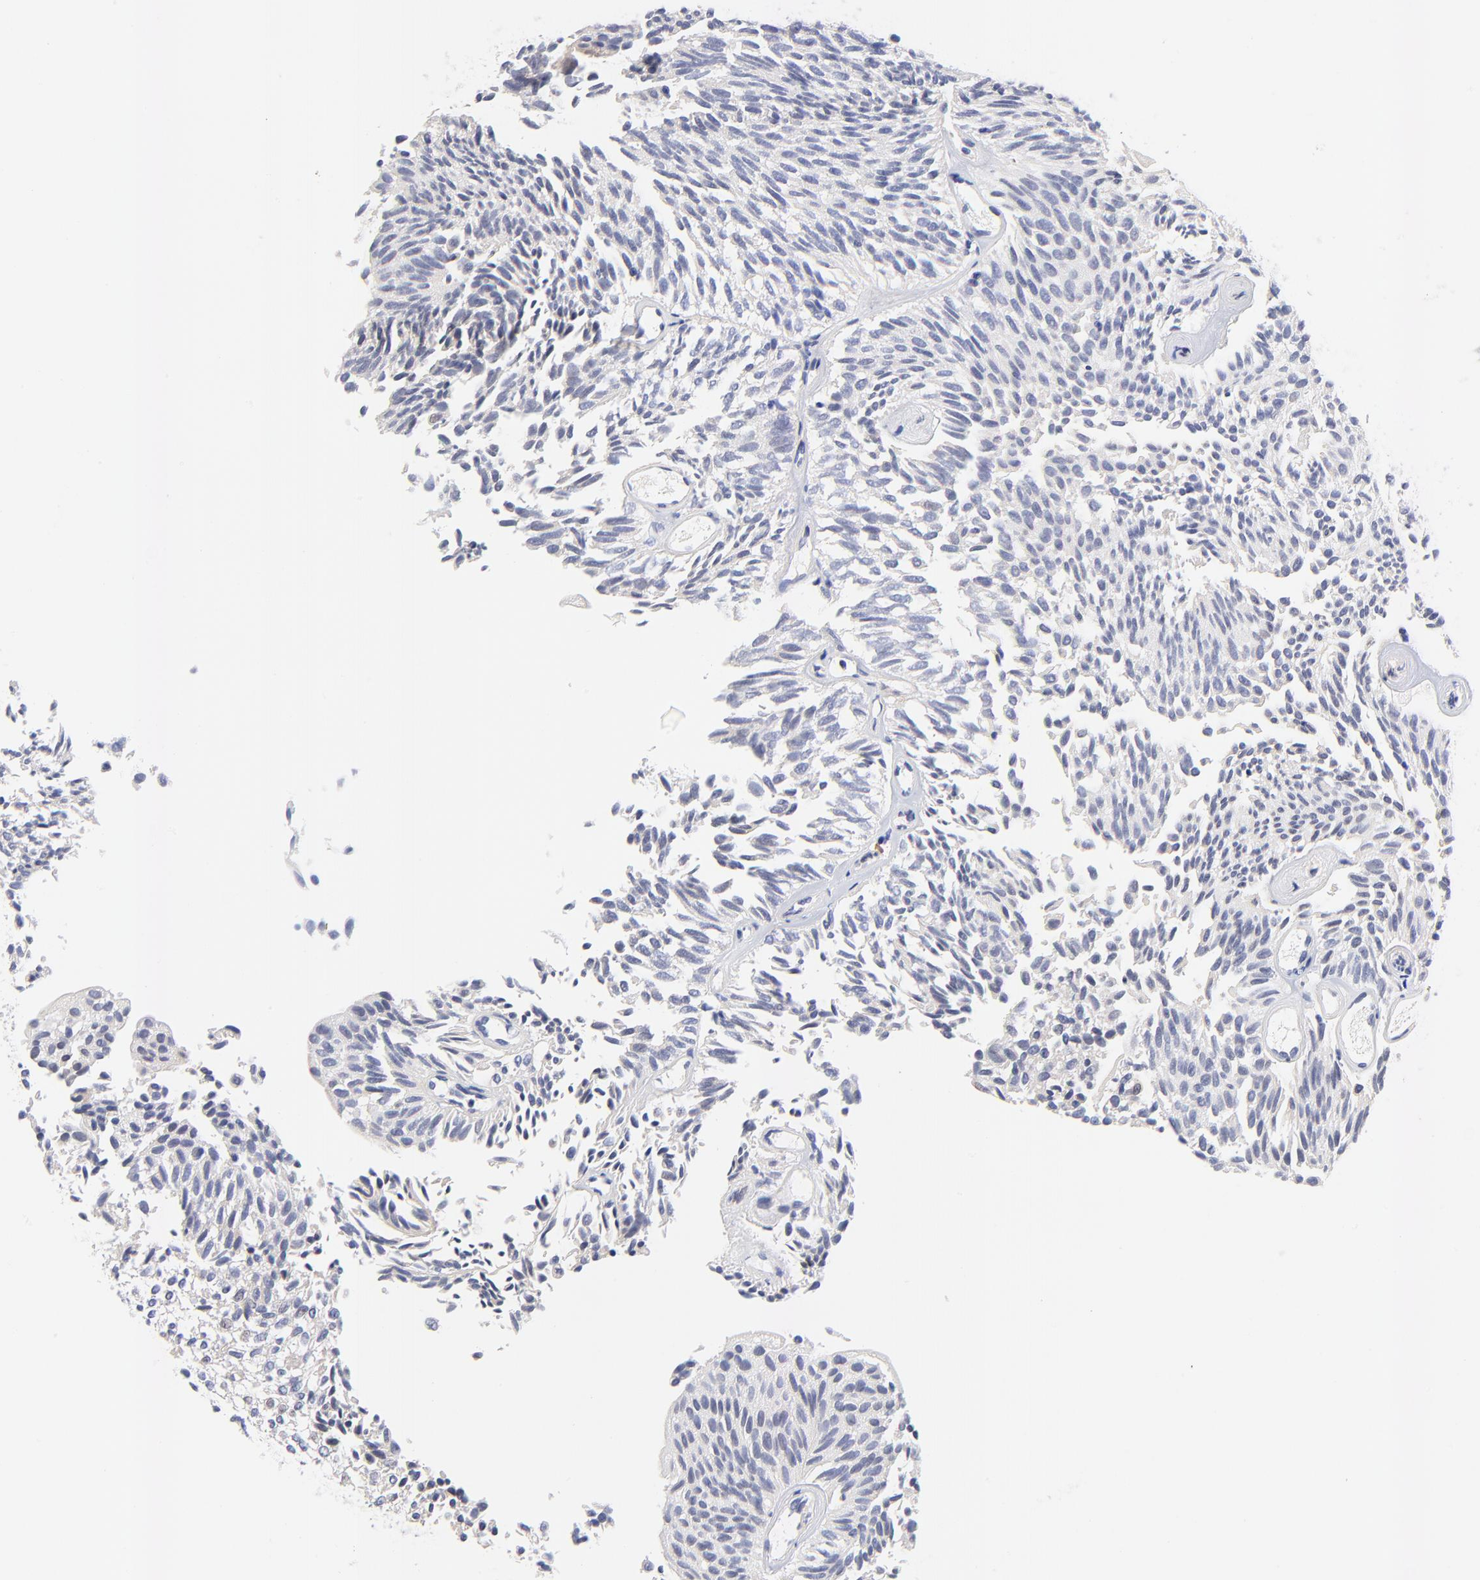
{"staining": {"intensity": "weak", "quantity": "25%-75%", "location": "nuclear"}, "tissue": "urothelial cancer", "cell_type": "Tumor cells", "image_type": "cancer", "snomed": [{"axis": "morphology", "description": "Urothelial carcinoma, Low grade"}, {"axis": "topography", "description": "Urinary bladder"}], "caption": "Weak nuclear expression for a protein is seen in approximately 25%-75% of tumor cells of urothelial cancer using immunohistochemistry (IHC).", "gene": "AFF2", "patient": {"sex": "male", "age": 76}}